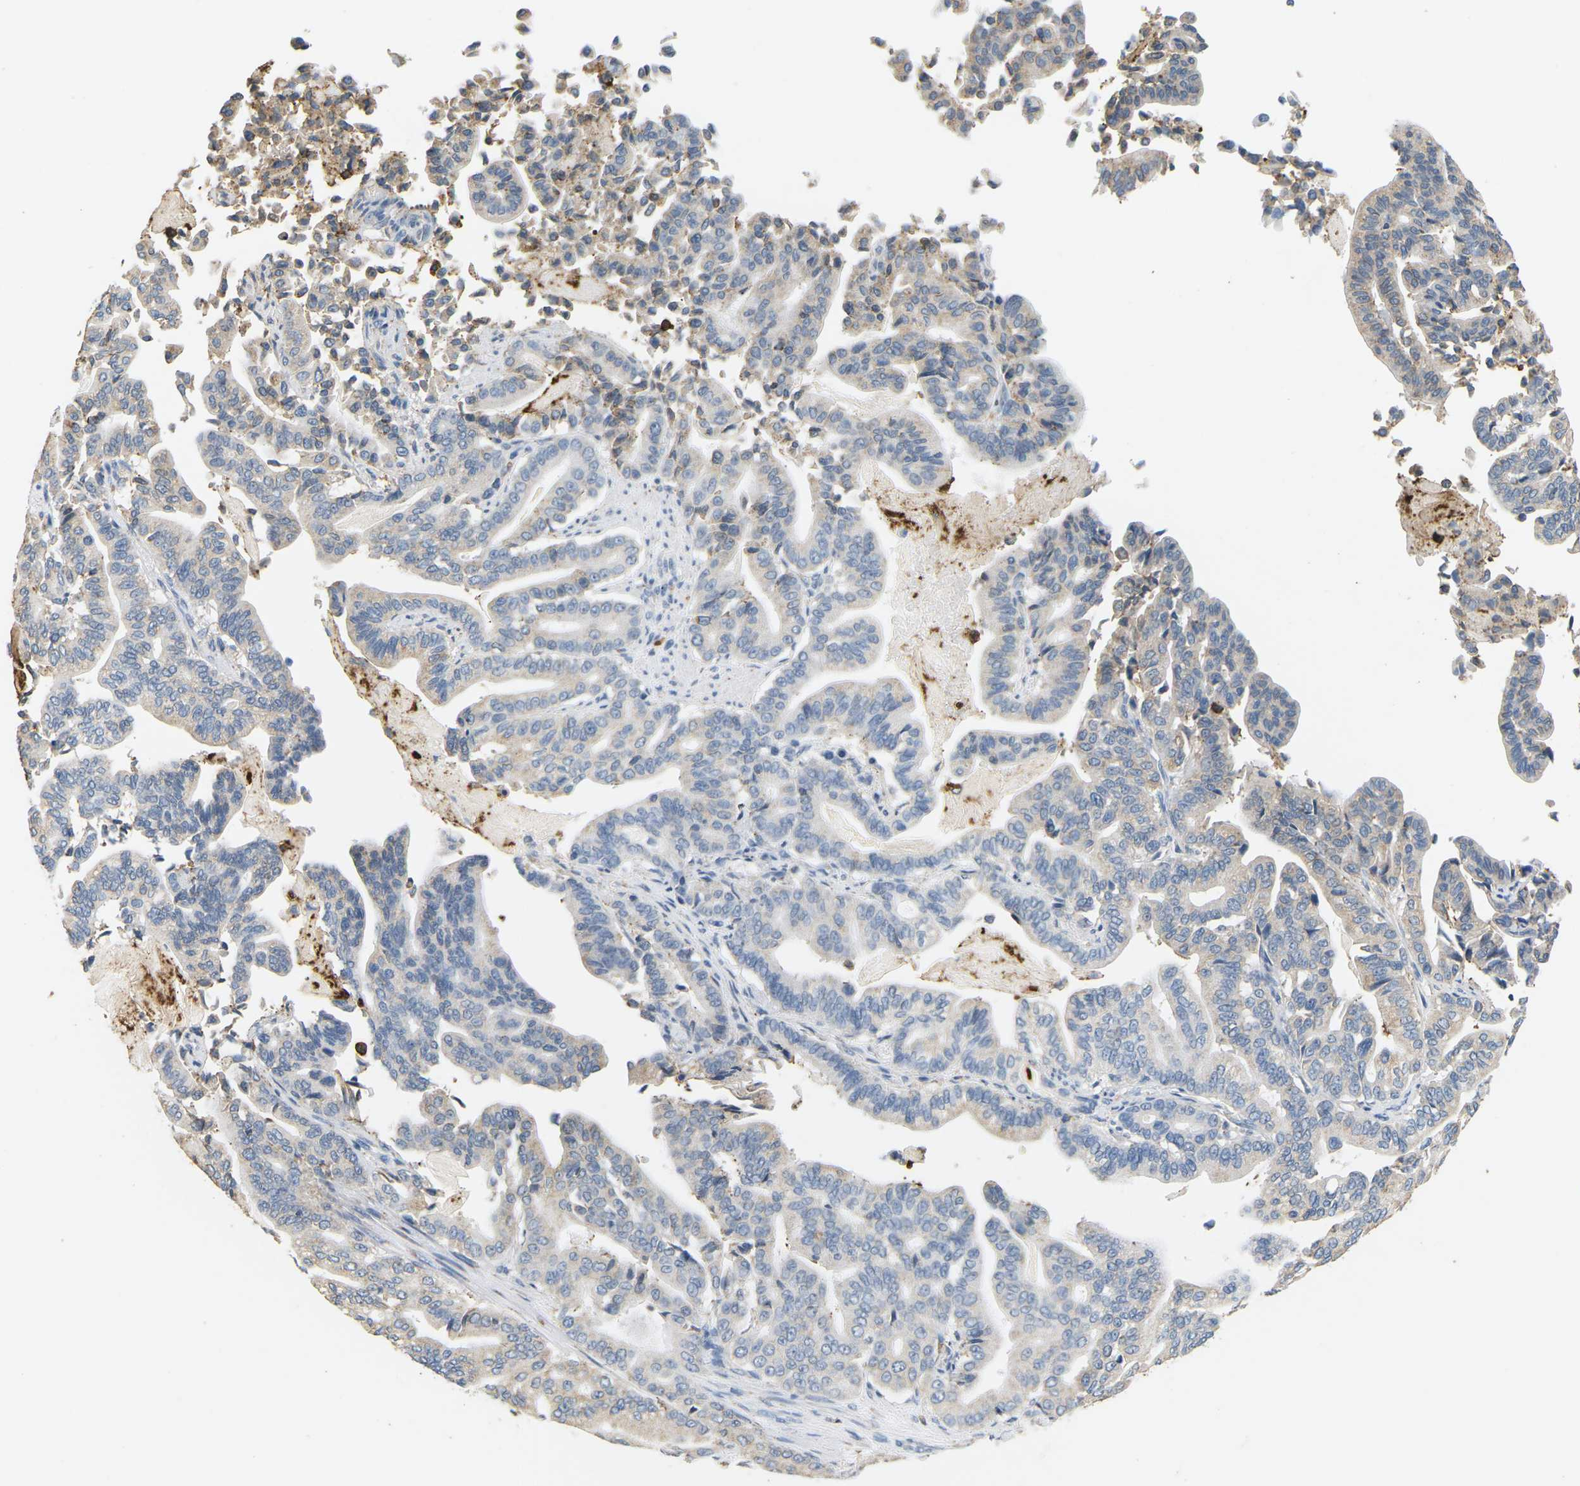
{"staining": {"intensity": "weak", "quantity": "<25%", "location": "cytoplasmic/membranous"}, "tissue": "pancreatic cancer", "cell_type": "Tumor cells", "image_type": "cancer", "snomed": [{"axis": "morphology", "description": "Normal tissue, NOS"}, {"axis": "morphology", "description": "Adenocarcinoma, NOS"}, {"axis": "topography", "description": "Pancreas"}], "caption": "This histopathology image is of pancreatic cancer (adenocarcinoma) stained with immunohistochemistry to label a protein in brown with the nuclei are counter-stained blue. There is no staining in tumor cells.", "gene": "ADM", "patient": {"sex": "male", "age": 63}}